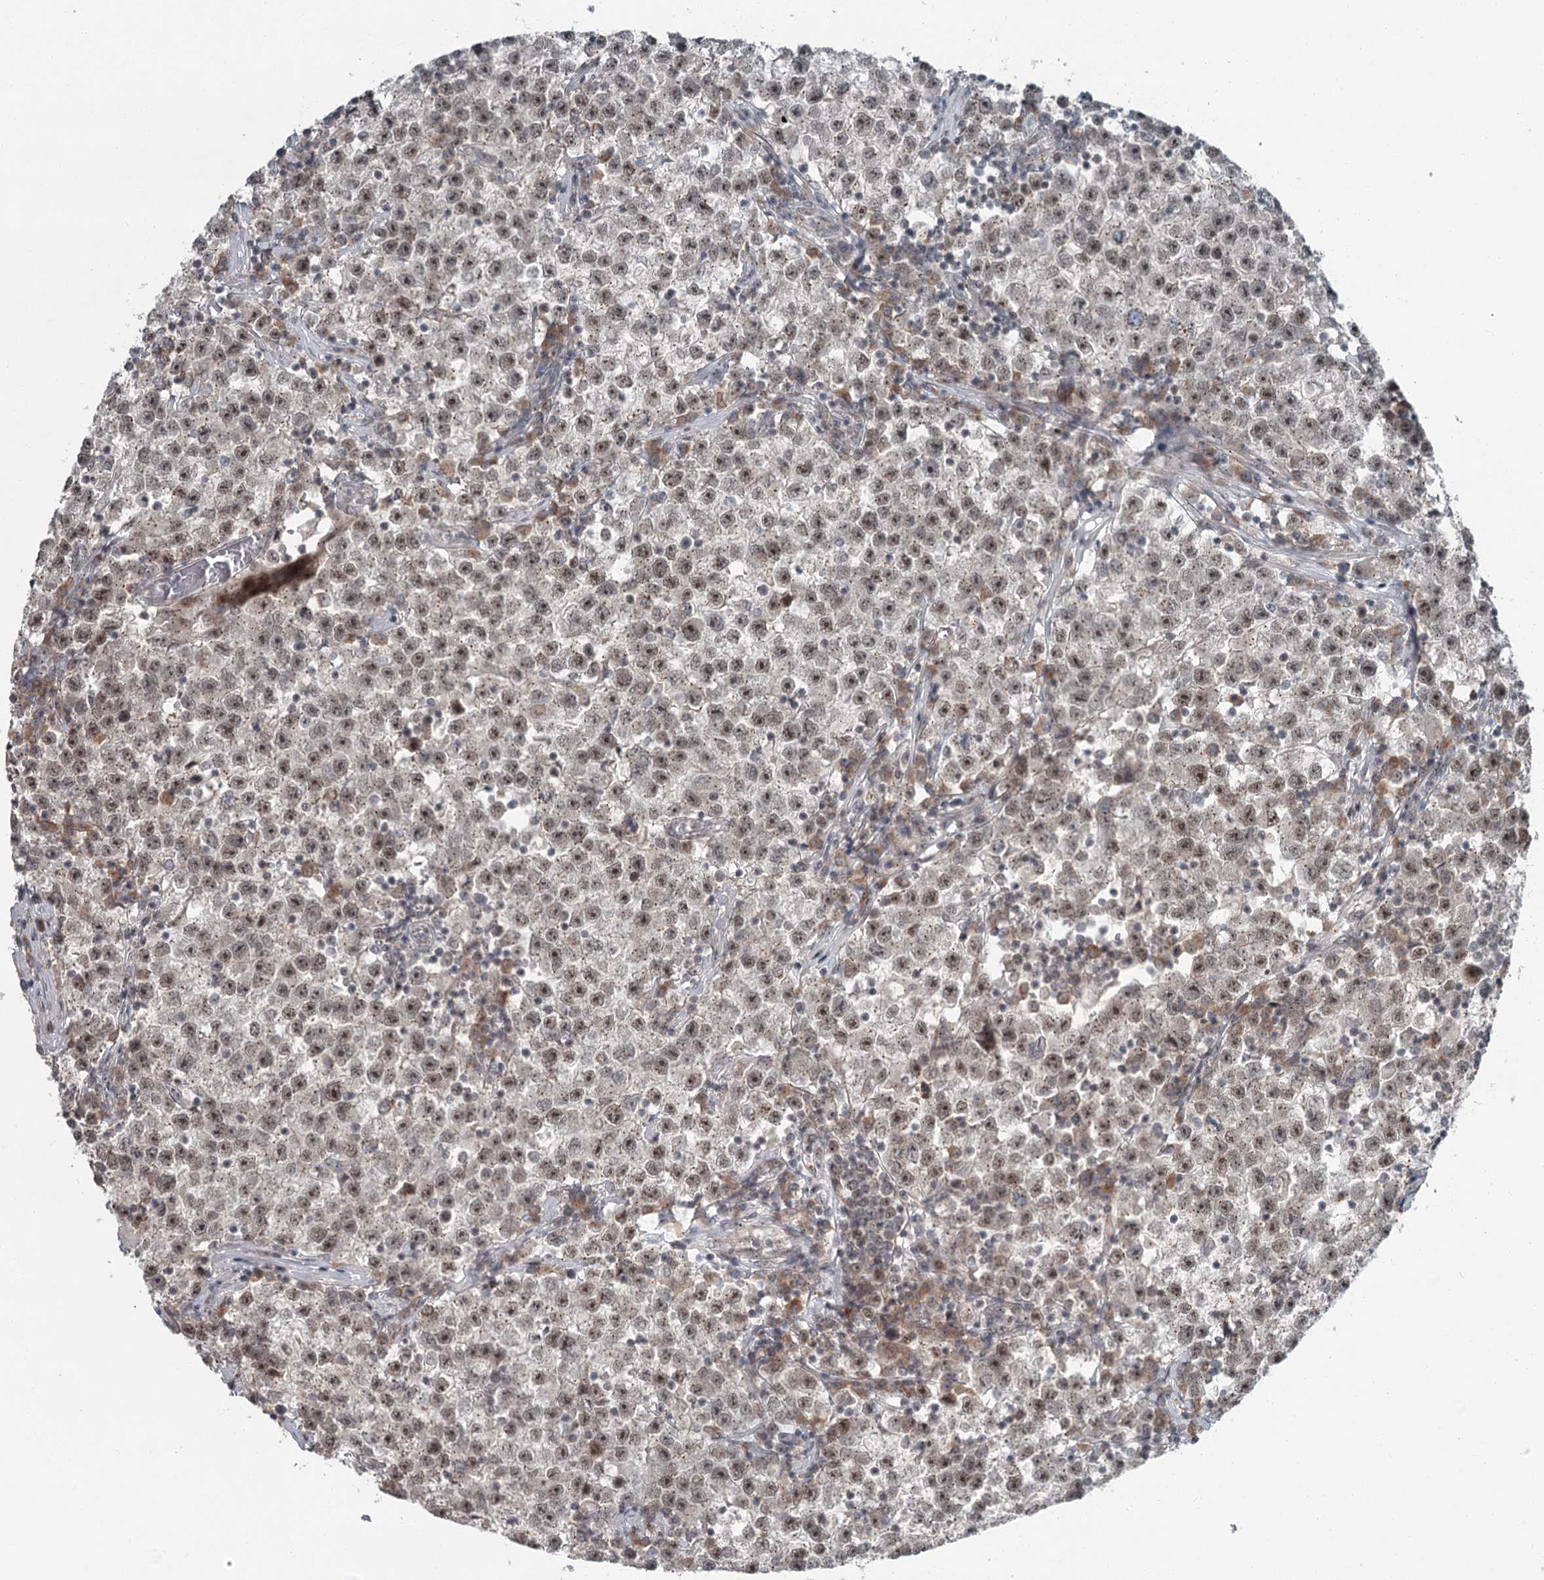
{"staining": {"intensity": "weak", "quantity": "<25%", "location": "nuclear"}, "tissue": "testis cancer", "cell_type": "Tumor cells", "image_type": "cancer", "snomed": [{"axis": "morphology", "description": "Seminoma, NOS"}, {"axis": "topography", "description": "Testis"}], "caption": "DAB (3,3'-diaminobenzidine) immunohistochemical staining of human testis cancer demonstrates no significant staining in tumor cells.", "gene": "EXOSC1", "patient": {"sex": "male", "age": 22}}